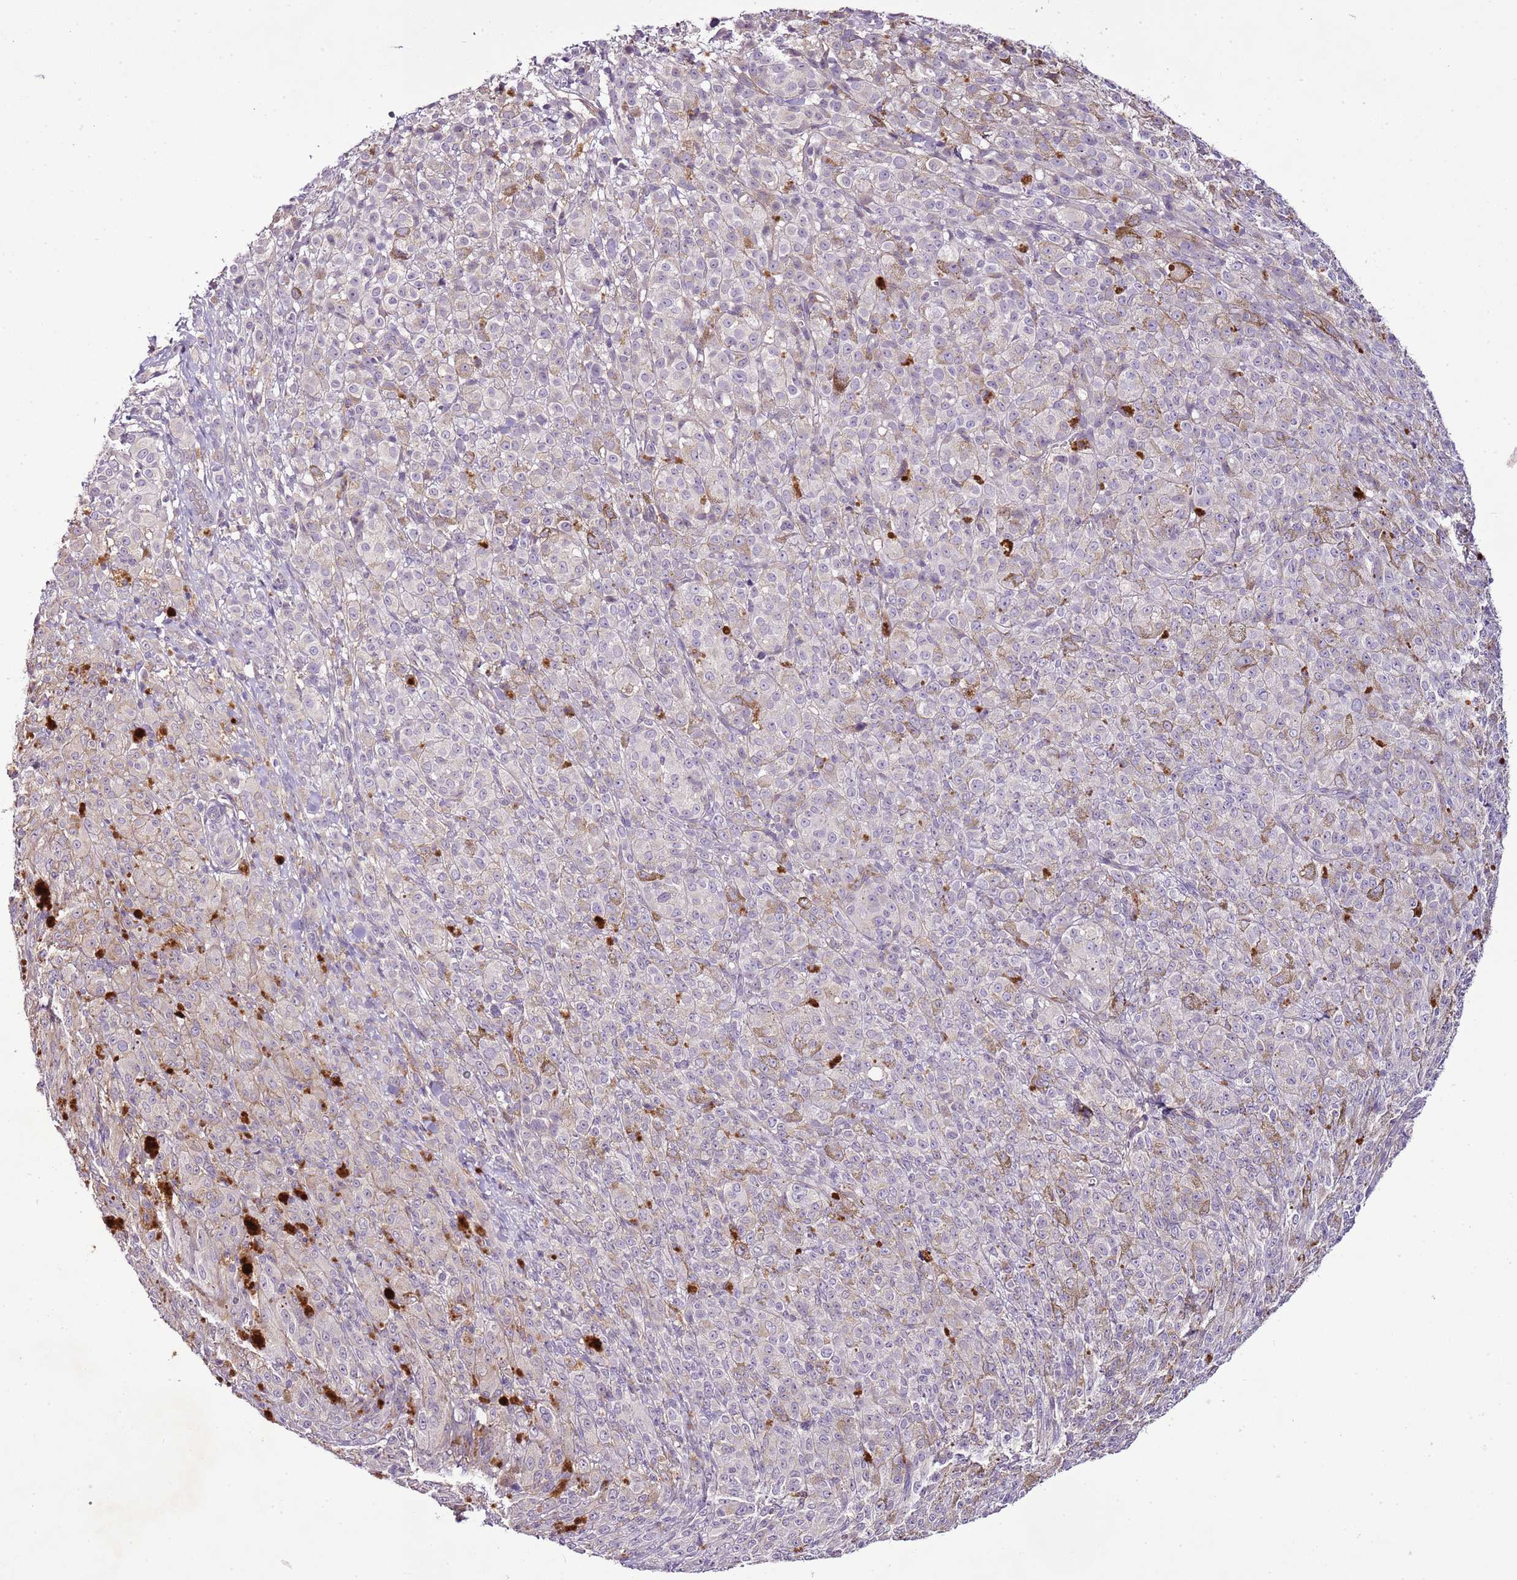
{"staining": {"intensity": "negative", "quantity": "none", "location": "none"}, "tissue": "melanoma", "cell_type": "Tumor cells", "image_type": "cancer", "snomed": [{"axis": "morphology", "description": "Malignant melanoma, NOS"}, {"axis": "topography", "description": "Skin"}], "caption": "DAB (3,3'-diaminobenzidine) immunohistochemical staining of malignant melanoma shows no significant expression in tumor cells.", "gene": "CMKLR1", "patient": {"sex": "female", "age": 52}}